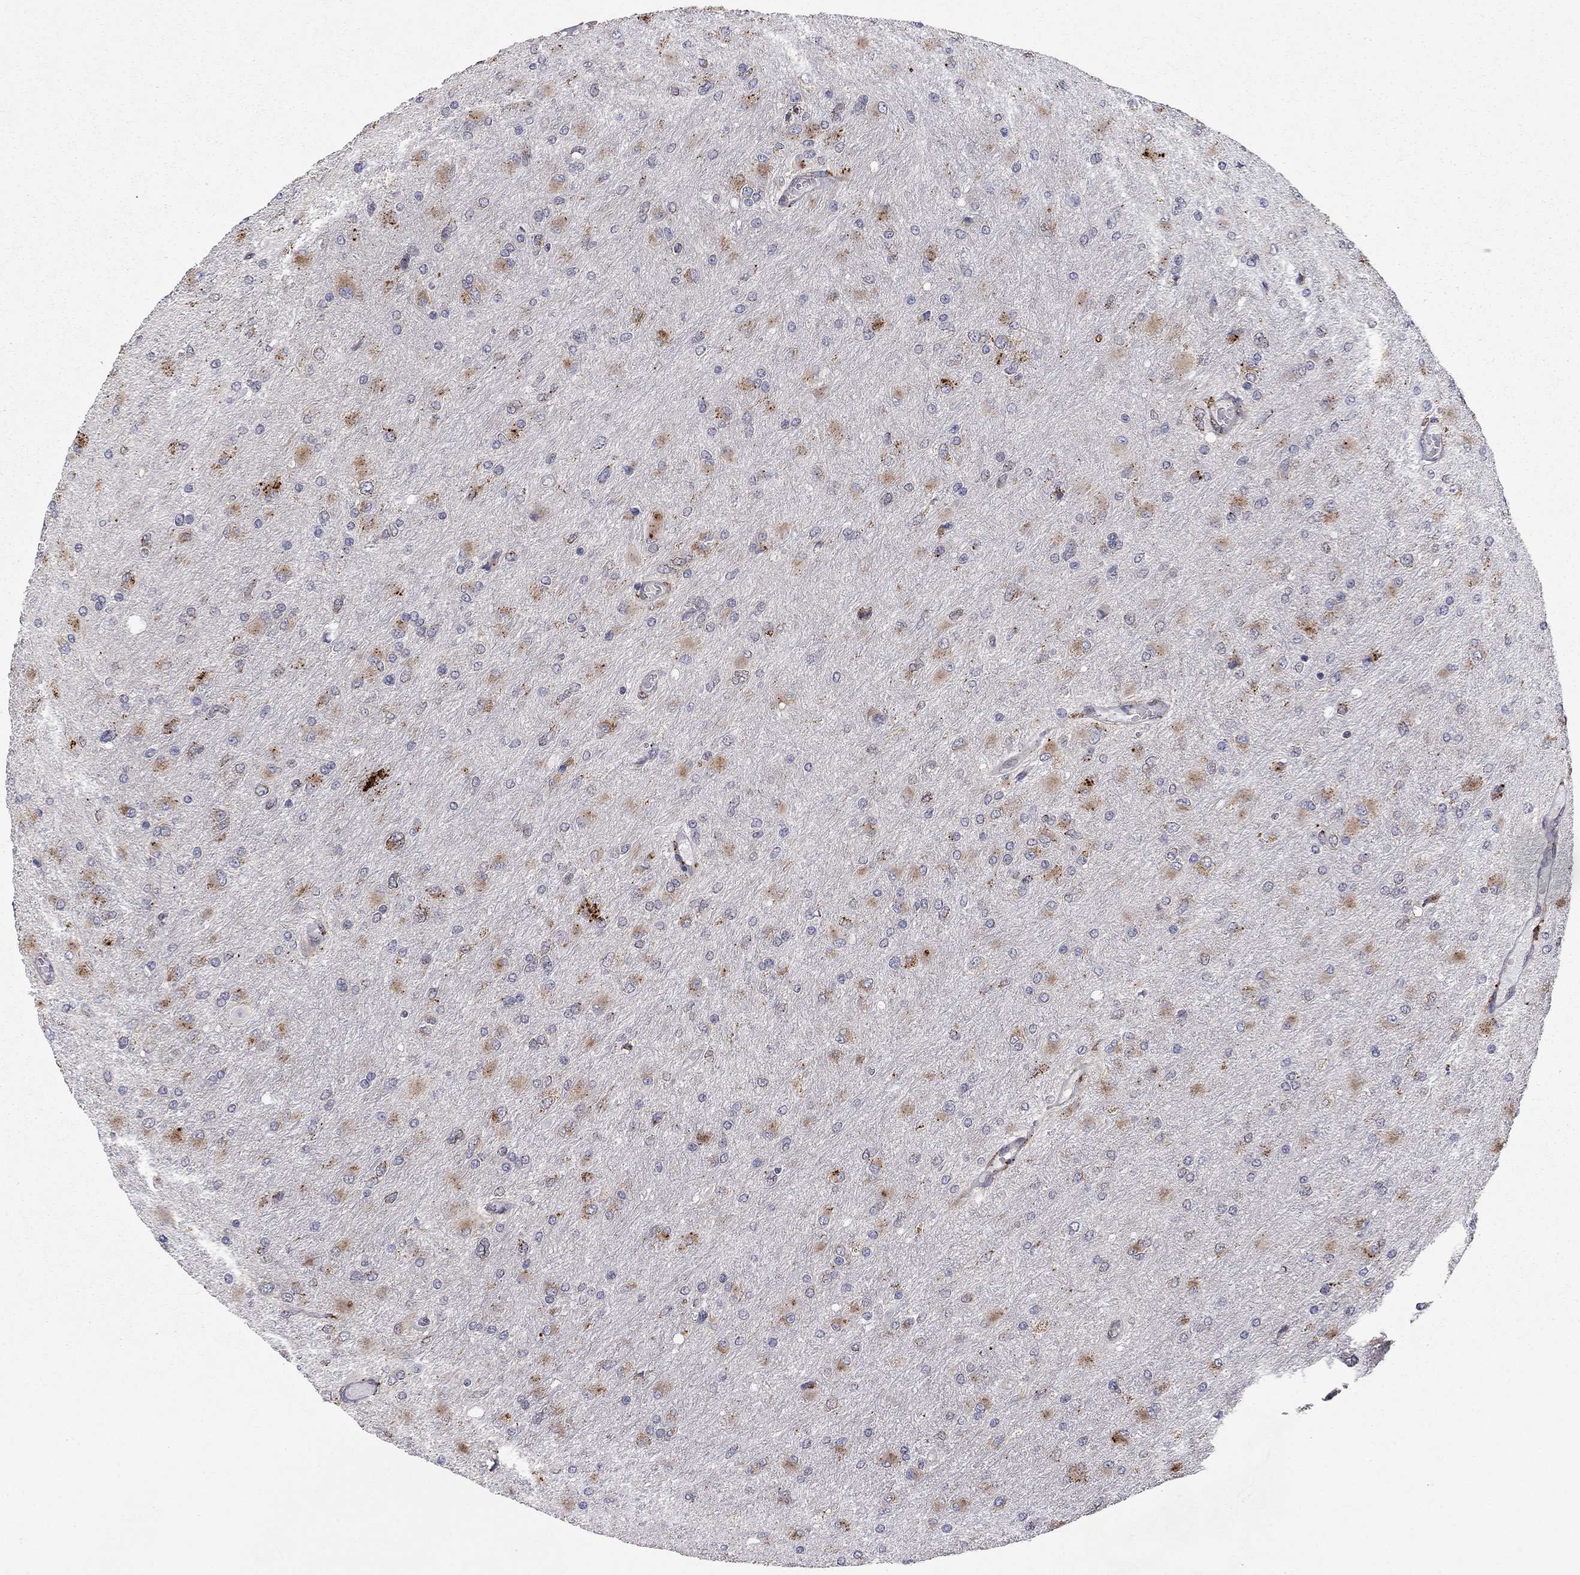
{"staining": {"intensity": "moderate", "quantity": "25%-75%", "location": "cytoplasmic/membranous"}, "tissue": "glioma", "cell_type": "Tumor cells", "image_type": "cancer", "snomed": [{"axis": "morphology", "description": "Glioma, malignant, High grade"}, {"axis": "topography", "description": "Cerebral cortex"}], "caption": "This is a micrograph of immunohistochemistry staining of malignant glioma (high-grade), which shows moderate positivity in the cytoplasmic/membranous of tumor cells.", "gene": "YIF1A", "patient": {"sex": "female", "age": 36}}